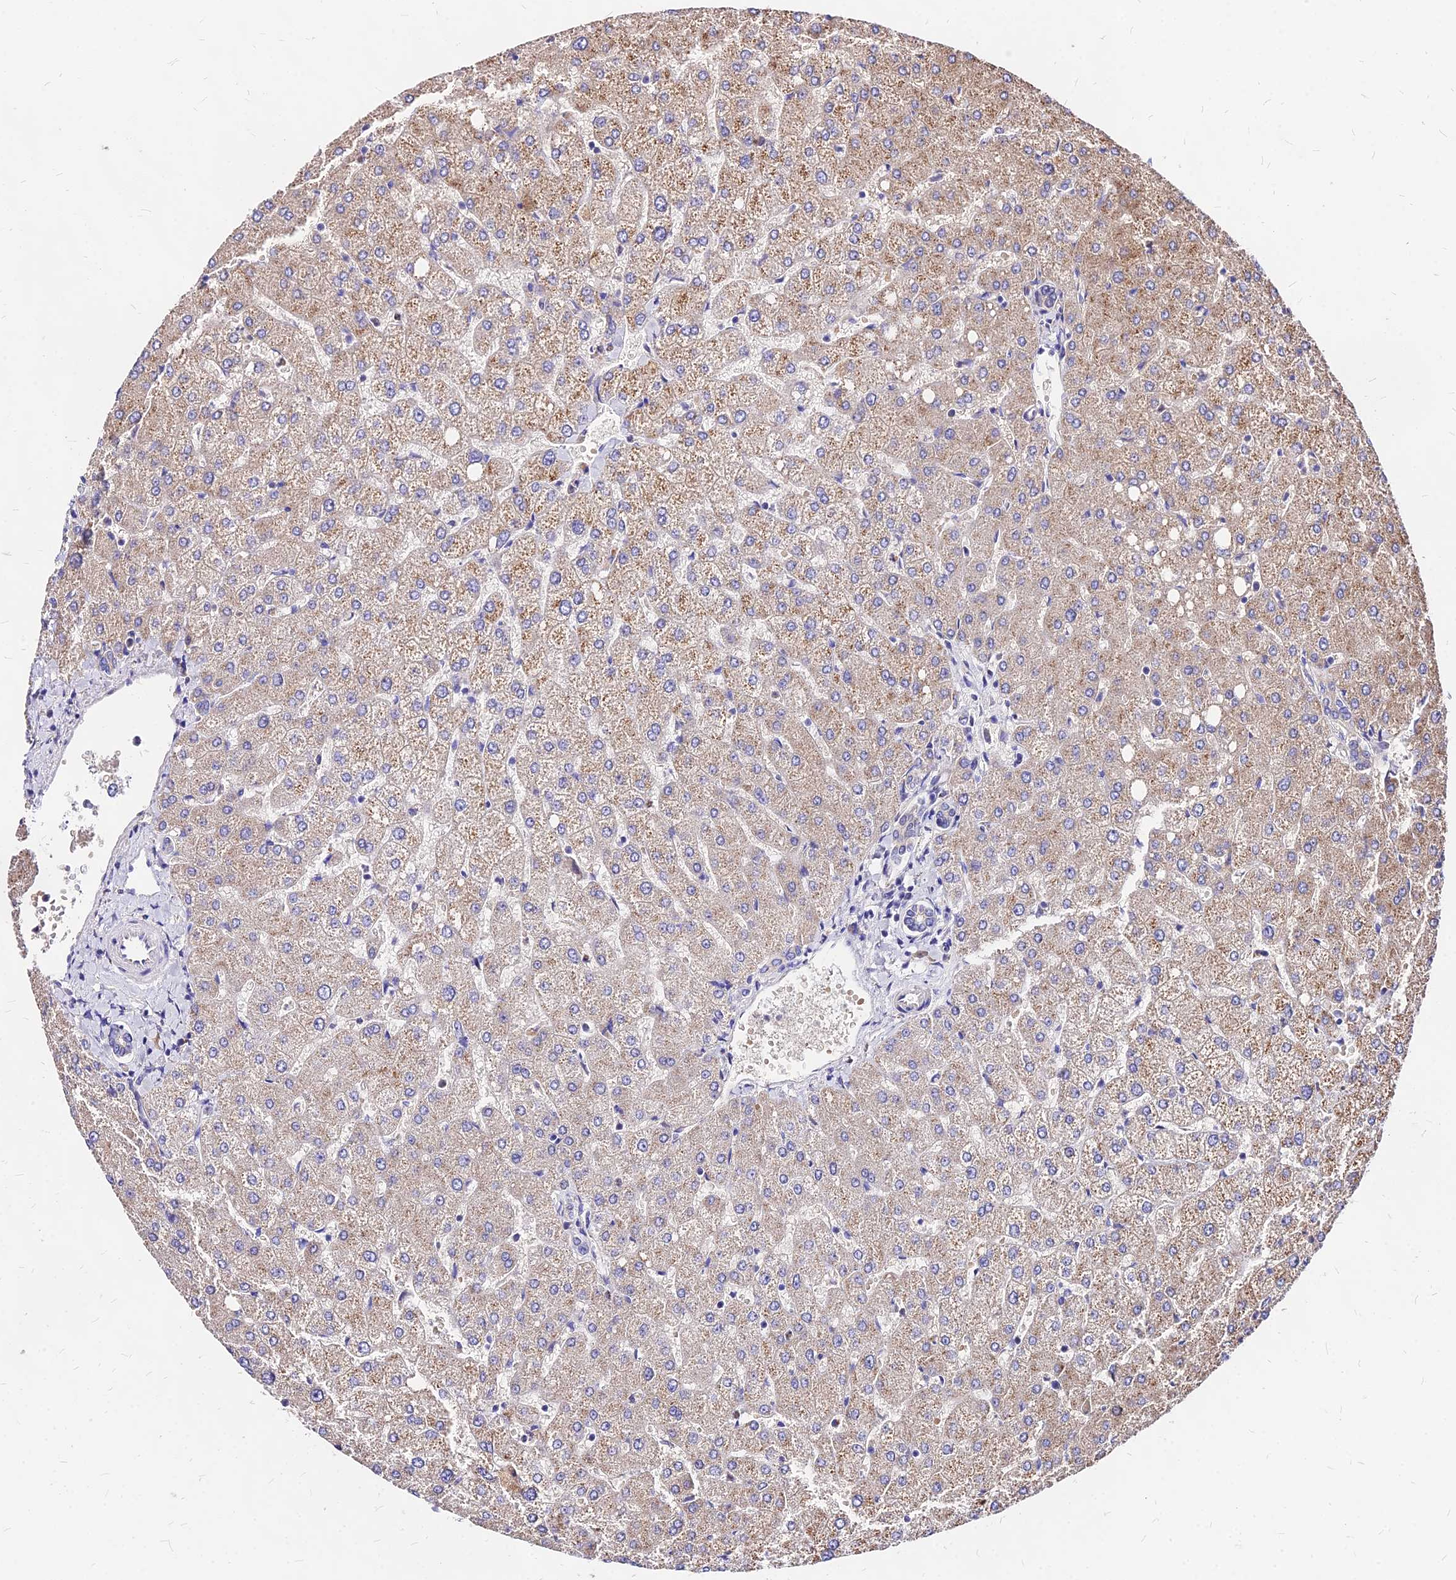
{"staining": {"intensity": "negative", "quantity": "none", "location": "none"}, "tissue": "liver", "cell_type": "Cholangiocytes", "image_type": "normal", "snomed": [{"axis": "morphology", "description": "Normal tissue, NOS"}, {"axis": "topography", "description": "Liver"}], "caption": "IHC image of normal liver: liver stained with DAB (3,3'-diaminobenzidine) exhibits no significant protein expression in cholangiocytes.", "gene": "MRPL3", "patient": {"sex": "female", "age": 54}}